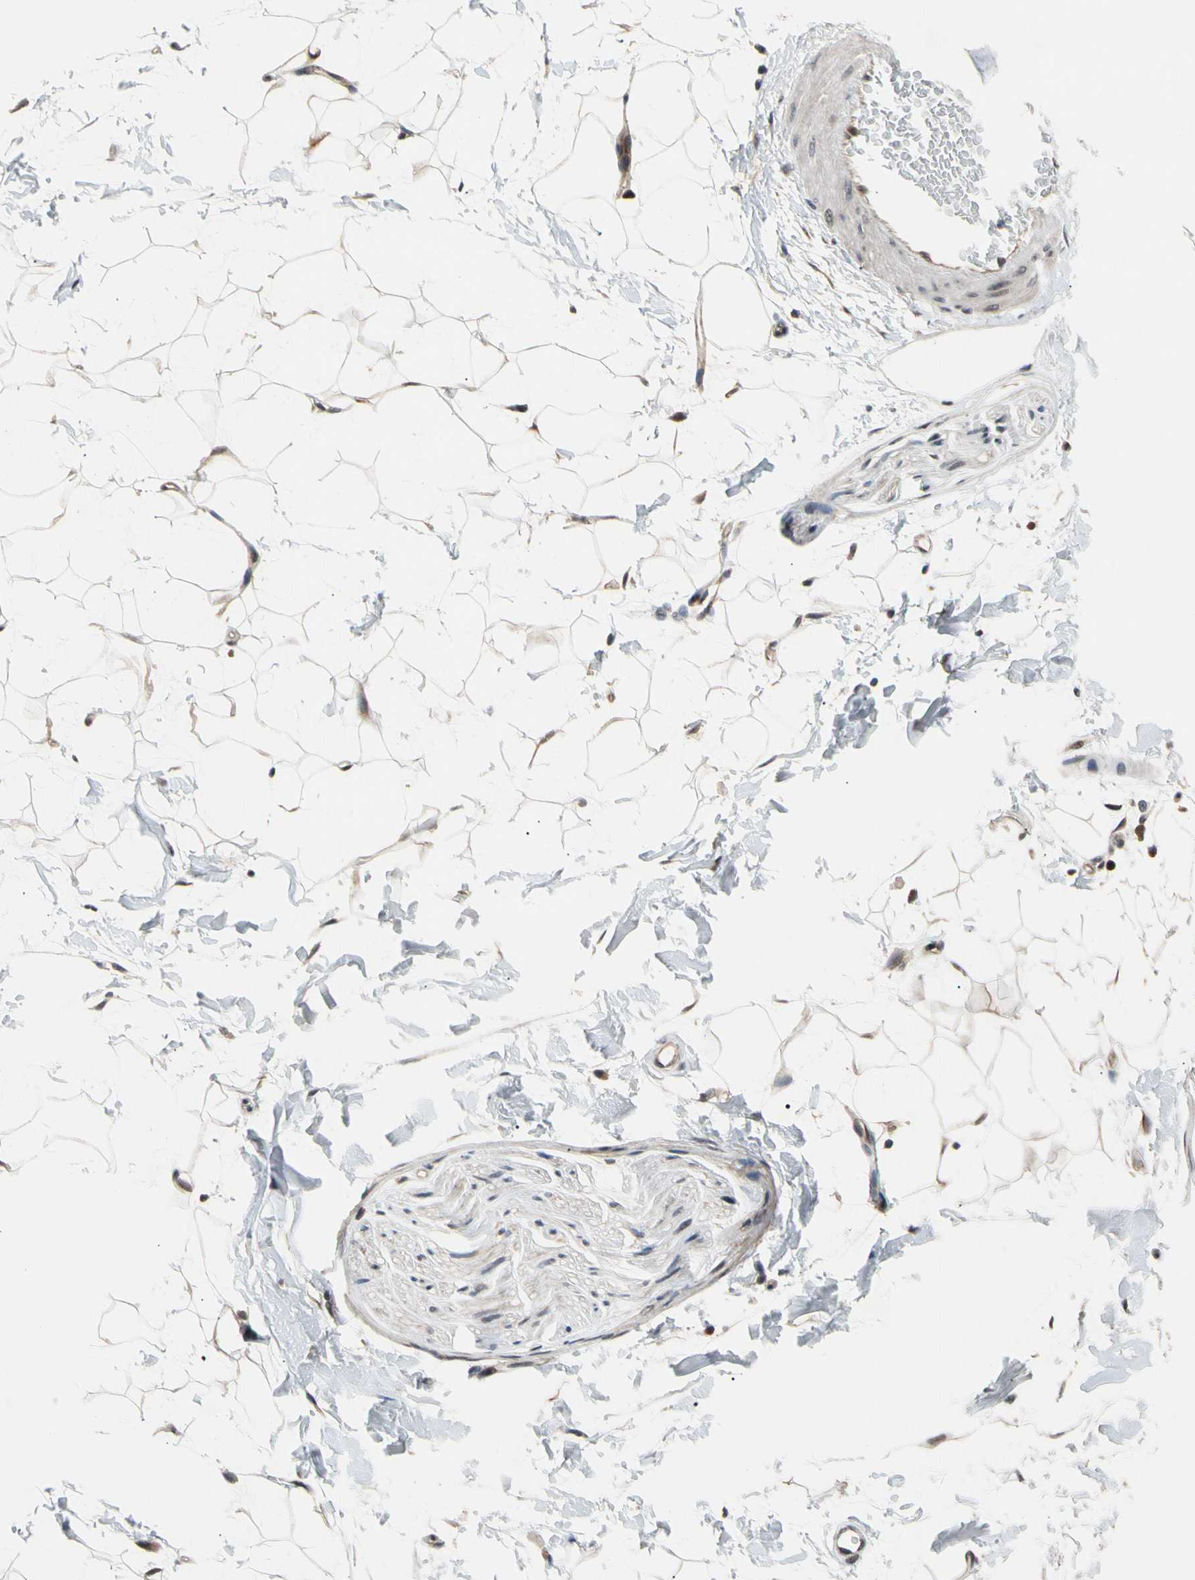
{"staining": {"intensity": "weak", "quantity": ">75%", "location": "cytoplasmic/membranous"}, "tissue": "adipose tissue", "cell_type": "Adipocytes", "image_type": "normal", "snomed": [{"axis": "morphology", "description": "Normal tissue, NOS"}, {"axis": "topography", "description": "Soft tissue"}], "caption": "A brown stain shows weak cytoplasmic/membranous staining of a protein in adipocytes of normal adipose tissue. (Brightfield microscopy of DAB IHC at high magnification).", "gene": "NGEF", "patient": {"sex": "male", "age": 72}}